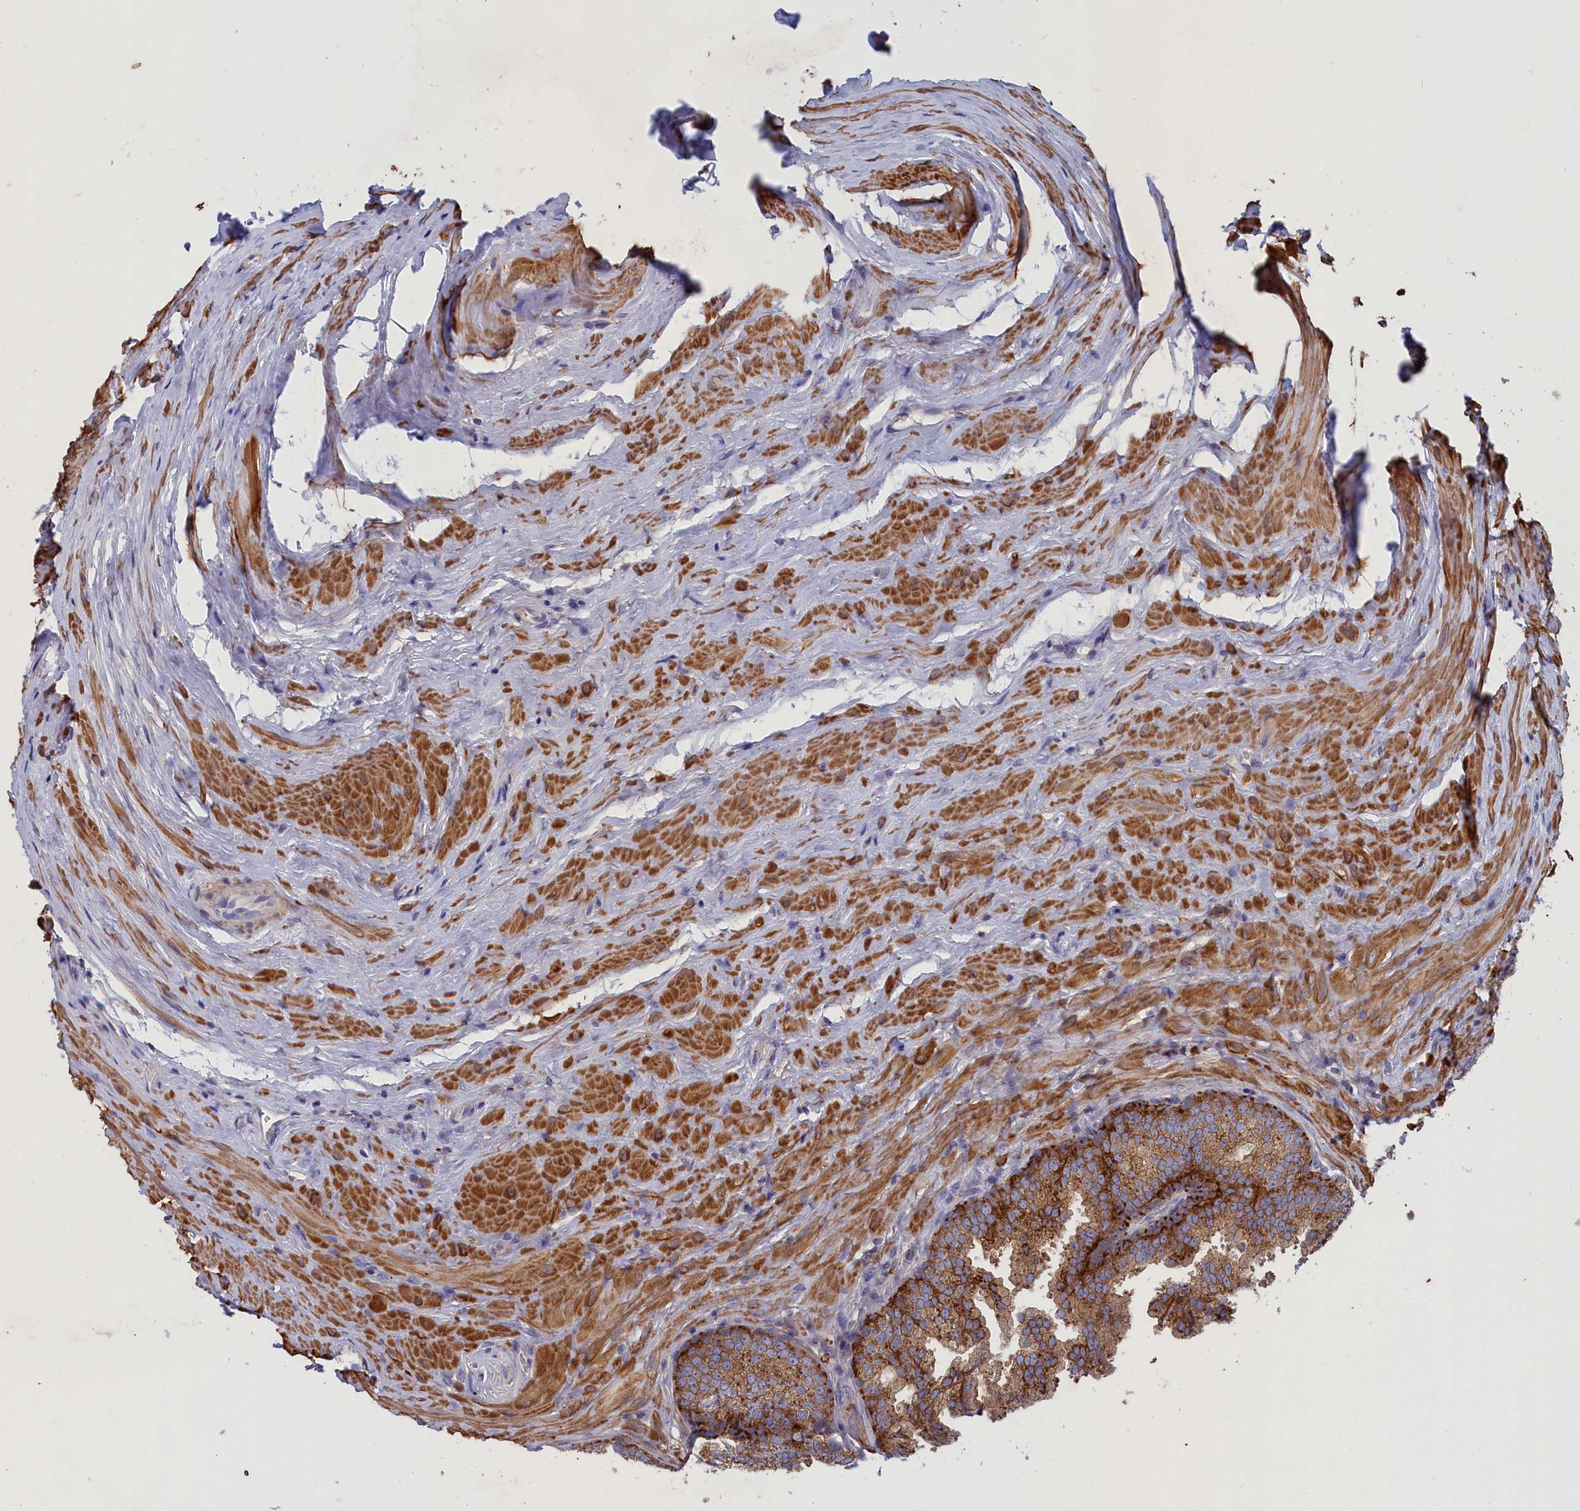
{"staining": {"intensity": "strong", "quantity": ">75%", "location": "cytoplasmic/membranous"}, "tissue": "prostate", "cell_type": "Glandular cells", "image_type": "normal", "snomed": [{"axis": "morphology", "description": "Normal tissue, NOS"}, {"axis": "topography", "description": "Prostate"}], "caption": "Glandular cells exhibit high levels of strong cytoplasmic/membranous staining in about >75% of cells in normal human prostate.", "gene": "SCAMP4", "patient": {"sex": "male", "age": 60}}